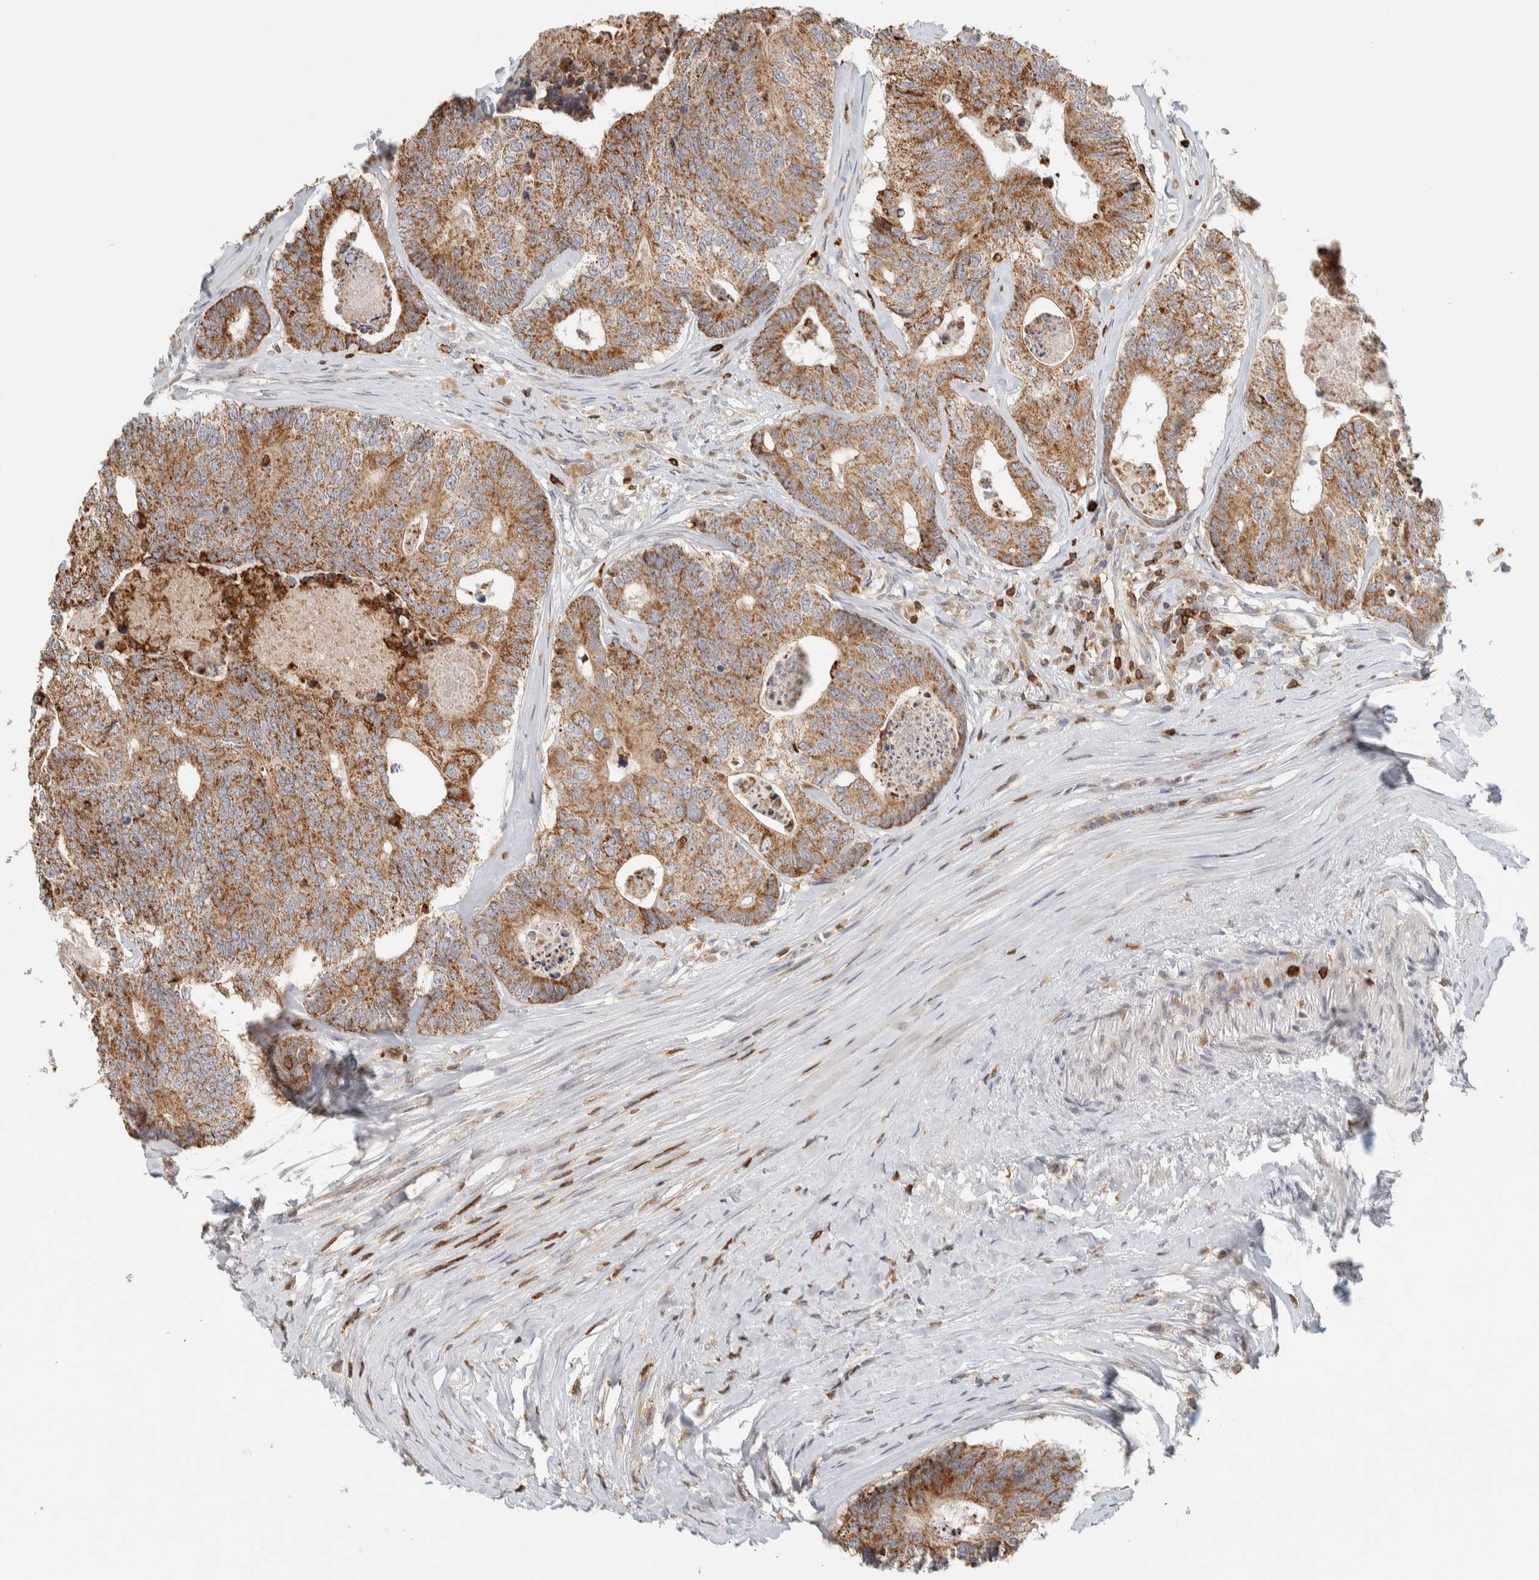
{"staining": {"intensity": "moderate", "quantity": ">75%", "location": "cytoplasmic/membranous"}, "tissue": "colorectal cancer", "cell_type": "Tumor cells", "image_type": "cancer", "snomed": [{"axis": "morphology", "description": "Adenocarcinoma, NOS"}, {"axis": "topography", "description": "Colon"}], "caption": "Moderate cytoplasmic/membranous staining for a protein is seen in approximately >75% of tumor cells of adenocarcinoma (colorectal) using immunohistochemistry.", "gene": "RUNDC1", "patient": {"sex": "female", "age": 67}}